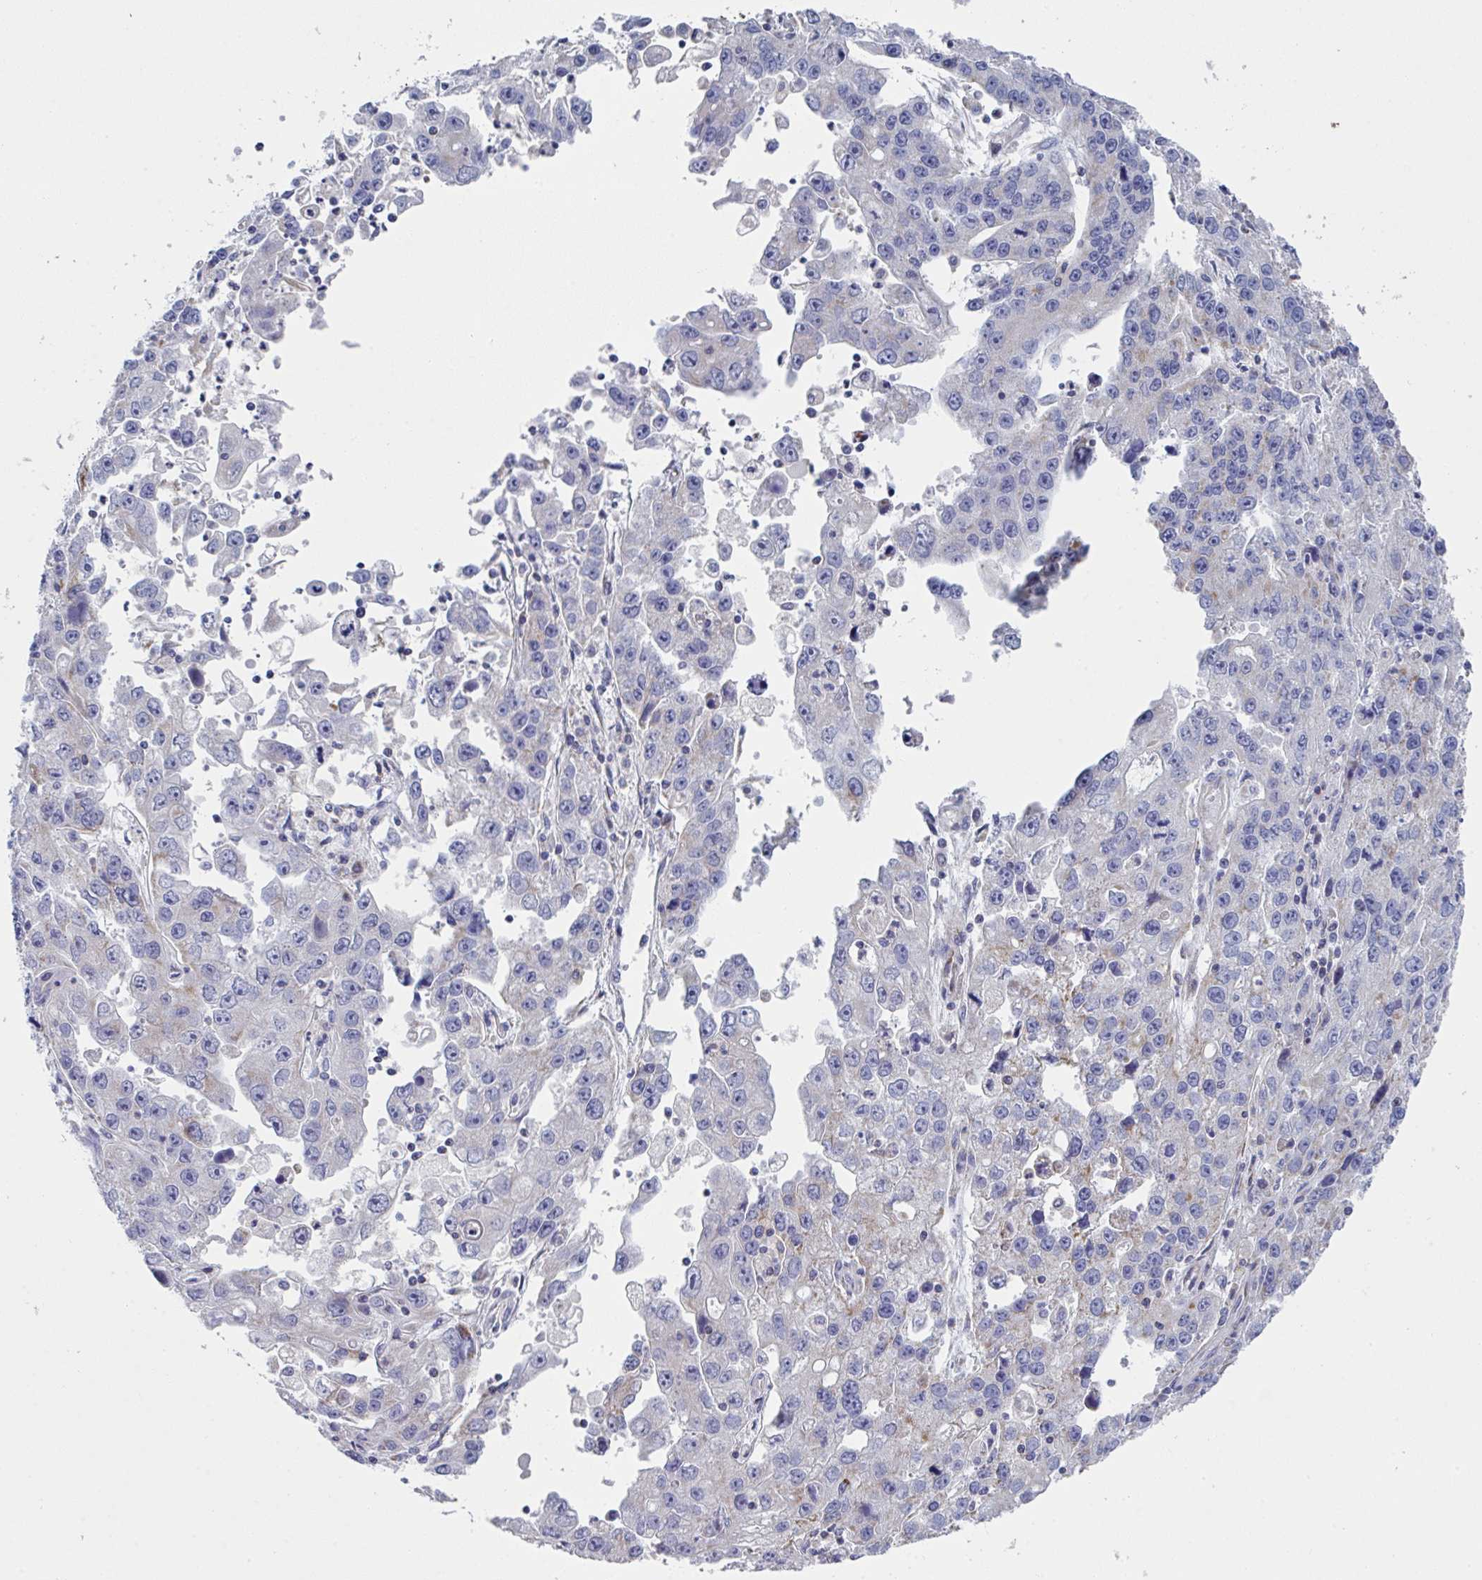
{"staining": {"intensity": "moderate", "quantity": "<25%", "location": "cytoplasmic/membranous"}, "tissue": "endometrial cancer", "cell_type": "Tumor cells", "image_type": "cancer", "snomed": [{"axis": "morphology", "description": "Adenocarcinoma, NOS"}, {"axis": "topography", "description": "Uterus"}], "caption": "DAB immunohistochemical staining of human endometrial cancer (adenocarcinoma) exhibits moderate cytoplasmic/membranous protein expression in approximately <25% of tumor cells. The protein is stained brown, and the nuclei are stained in blue (DAB IHC with brightfield microscopy, high magnification).", "gene": "NDUFA7", "patient": {"sex": "female", "age": 62}}